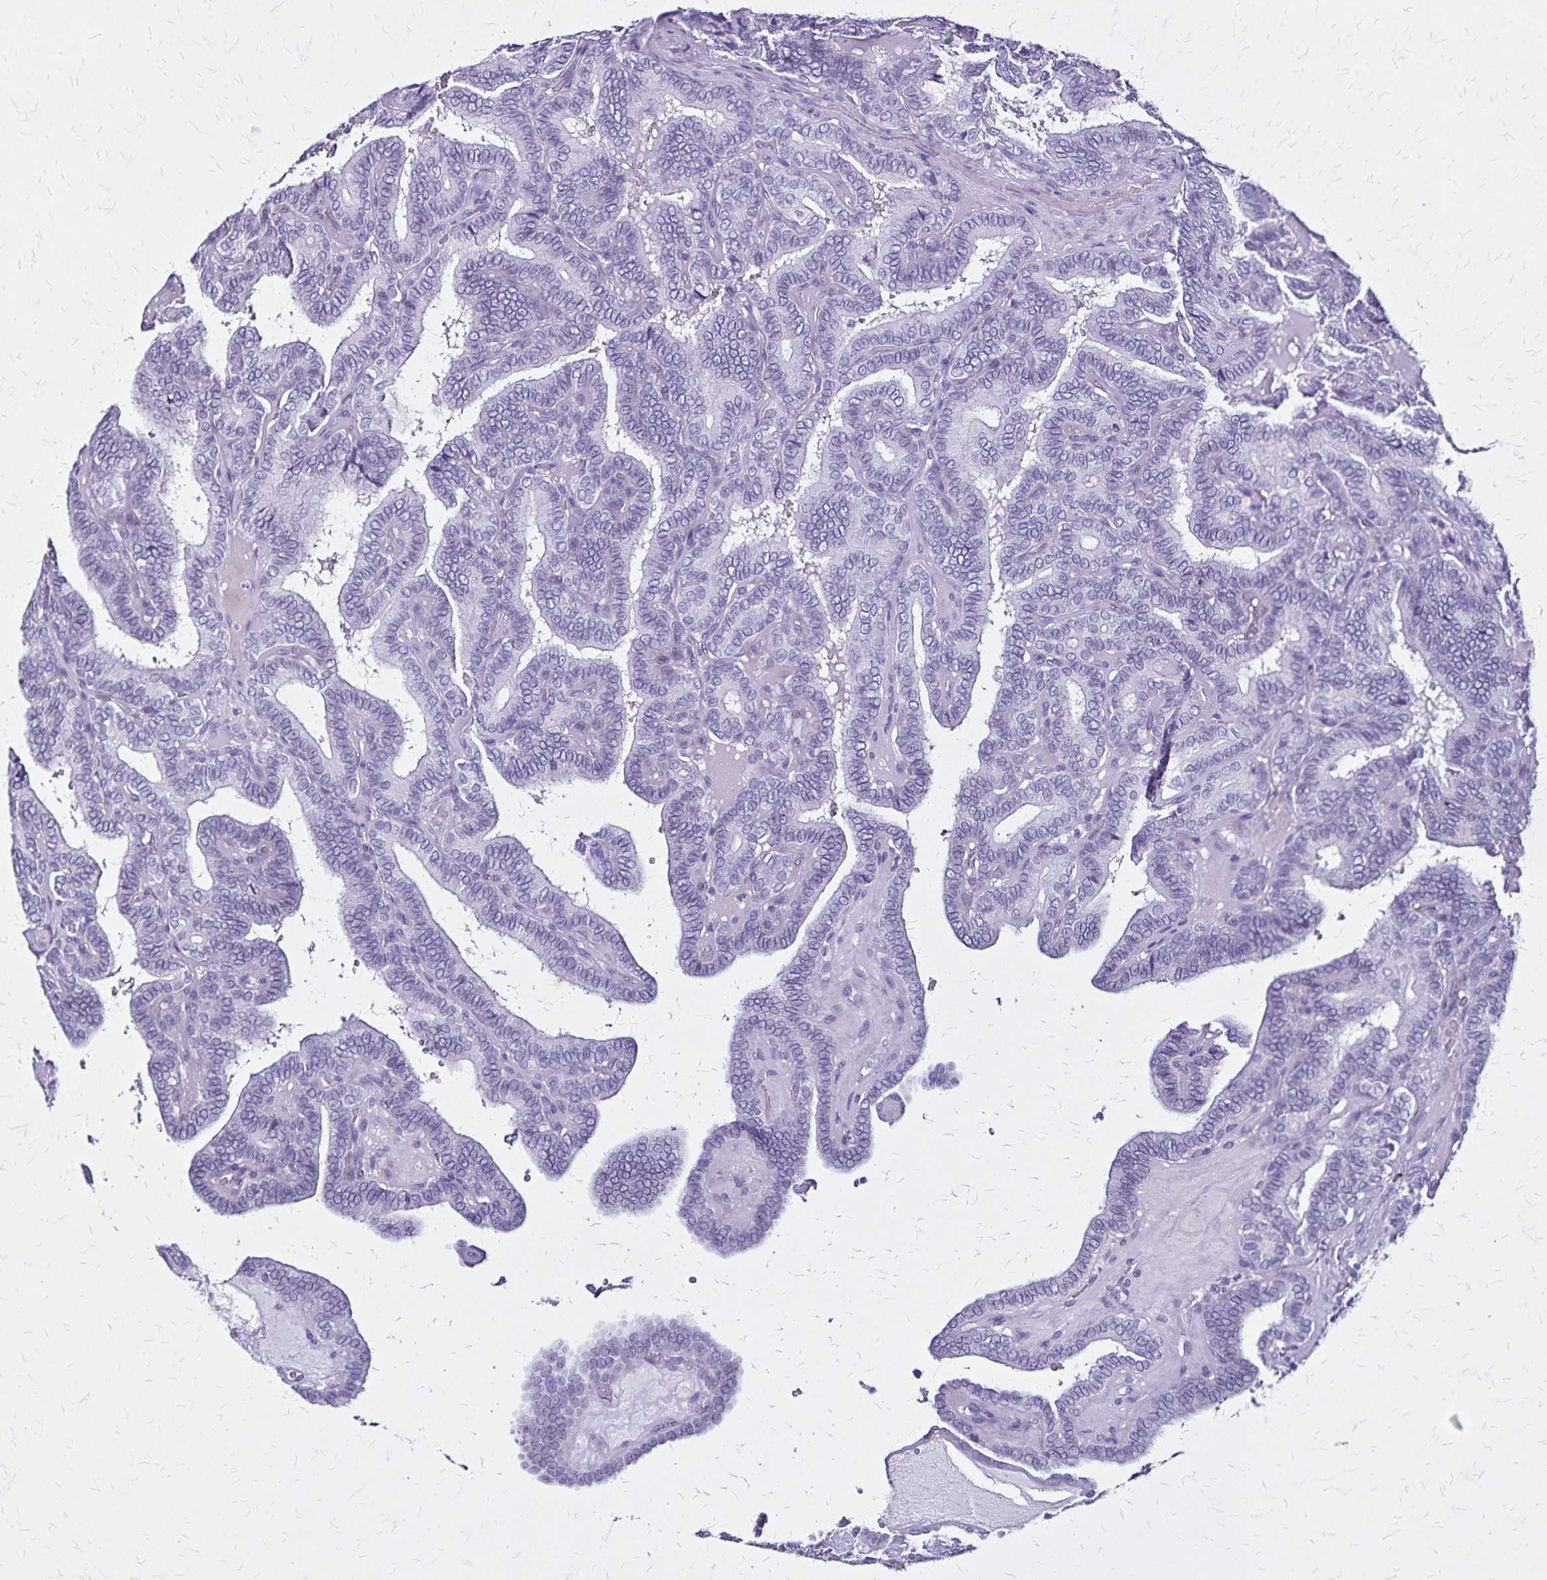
{"staining": {"intensity": "negative", "quantity": "none", "location": "none"}, "tissue": "thyroid cancer", "cell_type": "Tumor cells", "image_type": "cancer", "snomed": [{"axis": "morphology", "description": "Papillary adenocarcinoma, NOS"}, {"axis": "topography", "description": "Thyroid gland"}], "caption": "This is a image of IHC staining of thyroid papillary adenocarcinoma, which shows no staining in tumor cells.", "gene": "KRT2", "patient": {"sex": "female", "age": 21}}